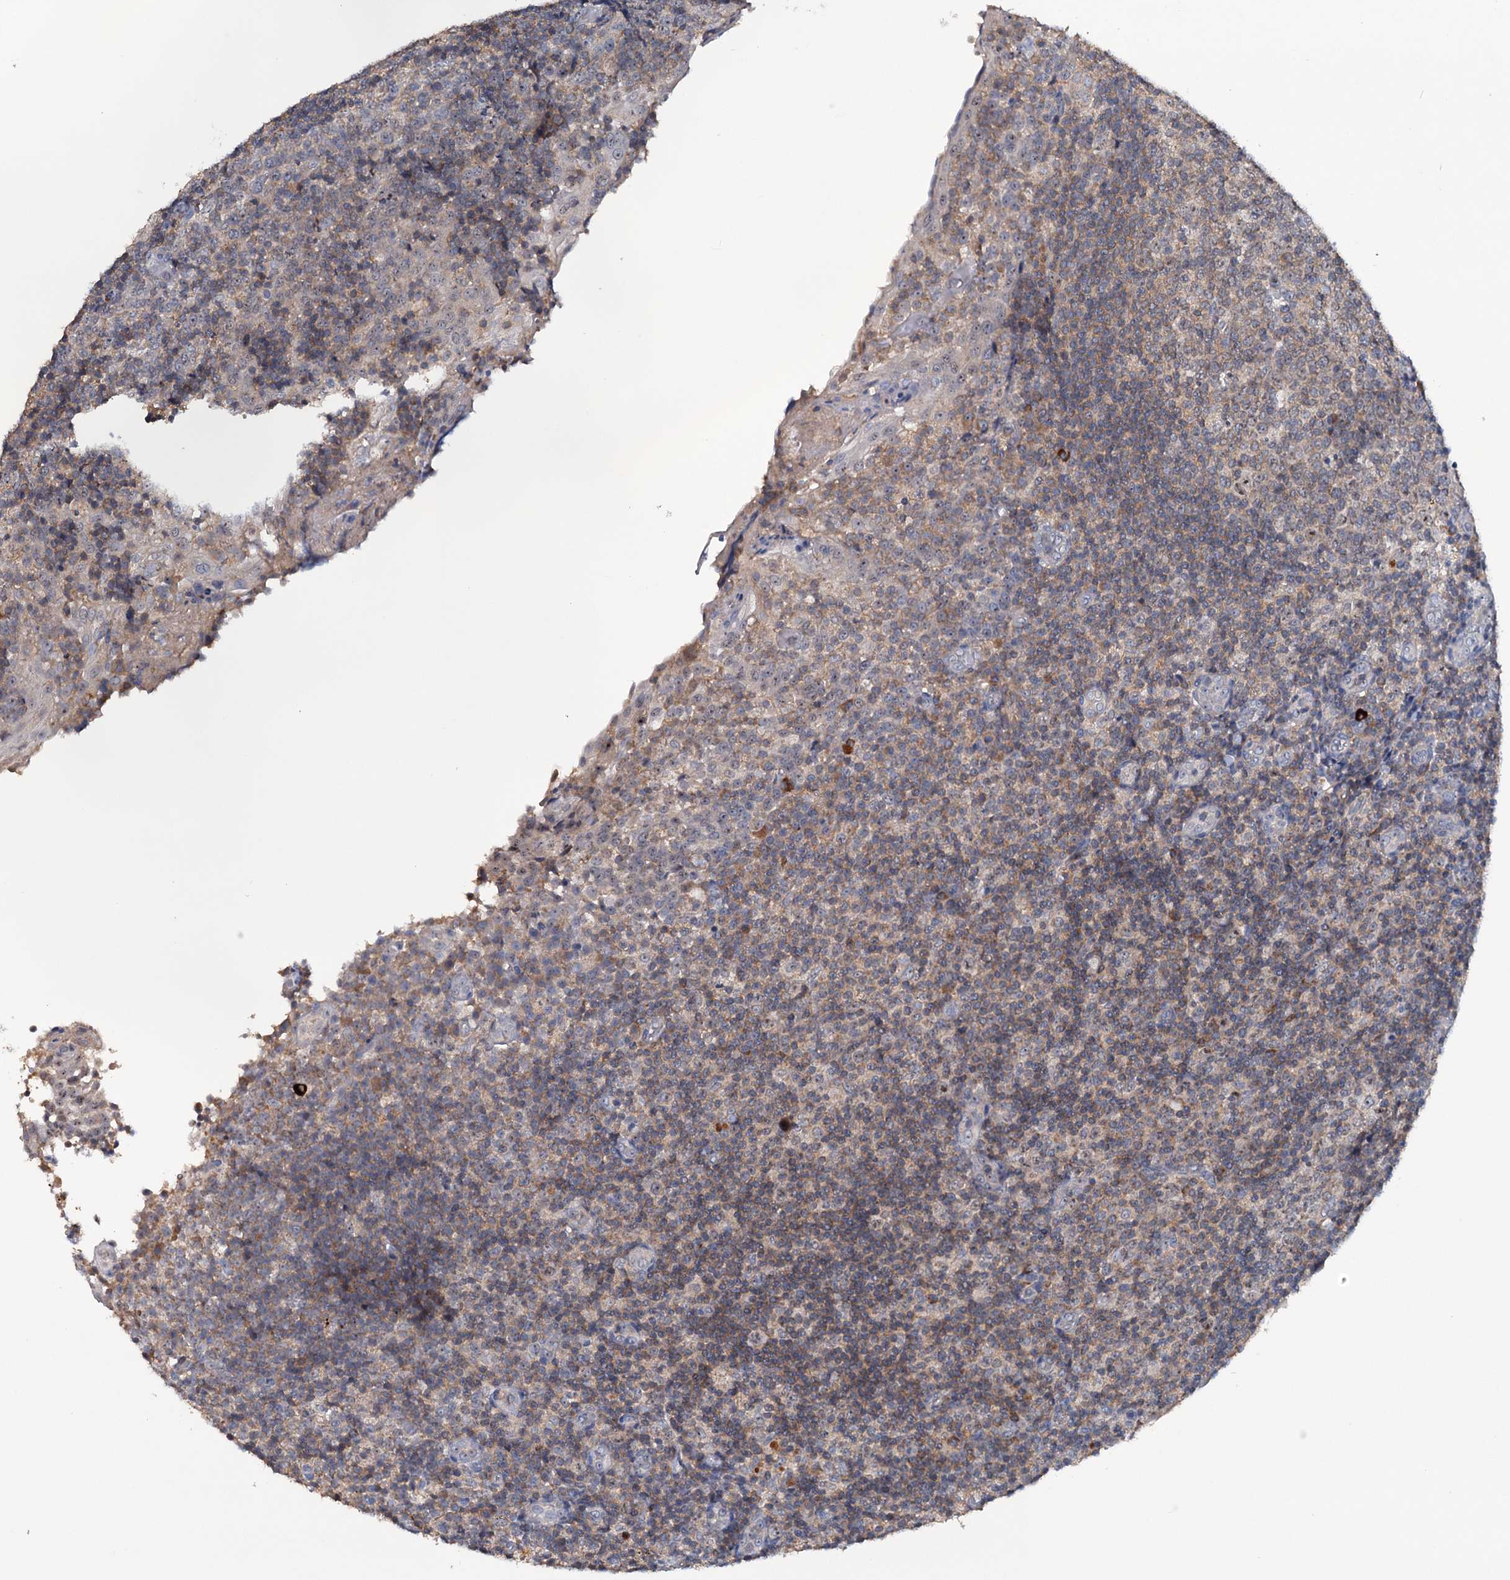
{"staining": {"intensity": "moderate", "quantity": "<25%", "location": "cytoplasmic/membranous"}, "tissue": "tonsil", "cell_type": "Germinal center cells", "image_type": "normal", "snomed": [{"axis": "morphology", "description": "Normal tissue, NOS"}, {"axis": "topography", "description": "Tonsil"}], "caption": "Moderate cytoplasmic/membranous staining is seen in about <25% of germinal center cells in benign tonsil. (DAB (3,3'-diaminobenzidine) = brown stain, brightfield microscopy at high magnification).", "gene": "HTR3B", "patient": {"sex": "female", "age": 19}}